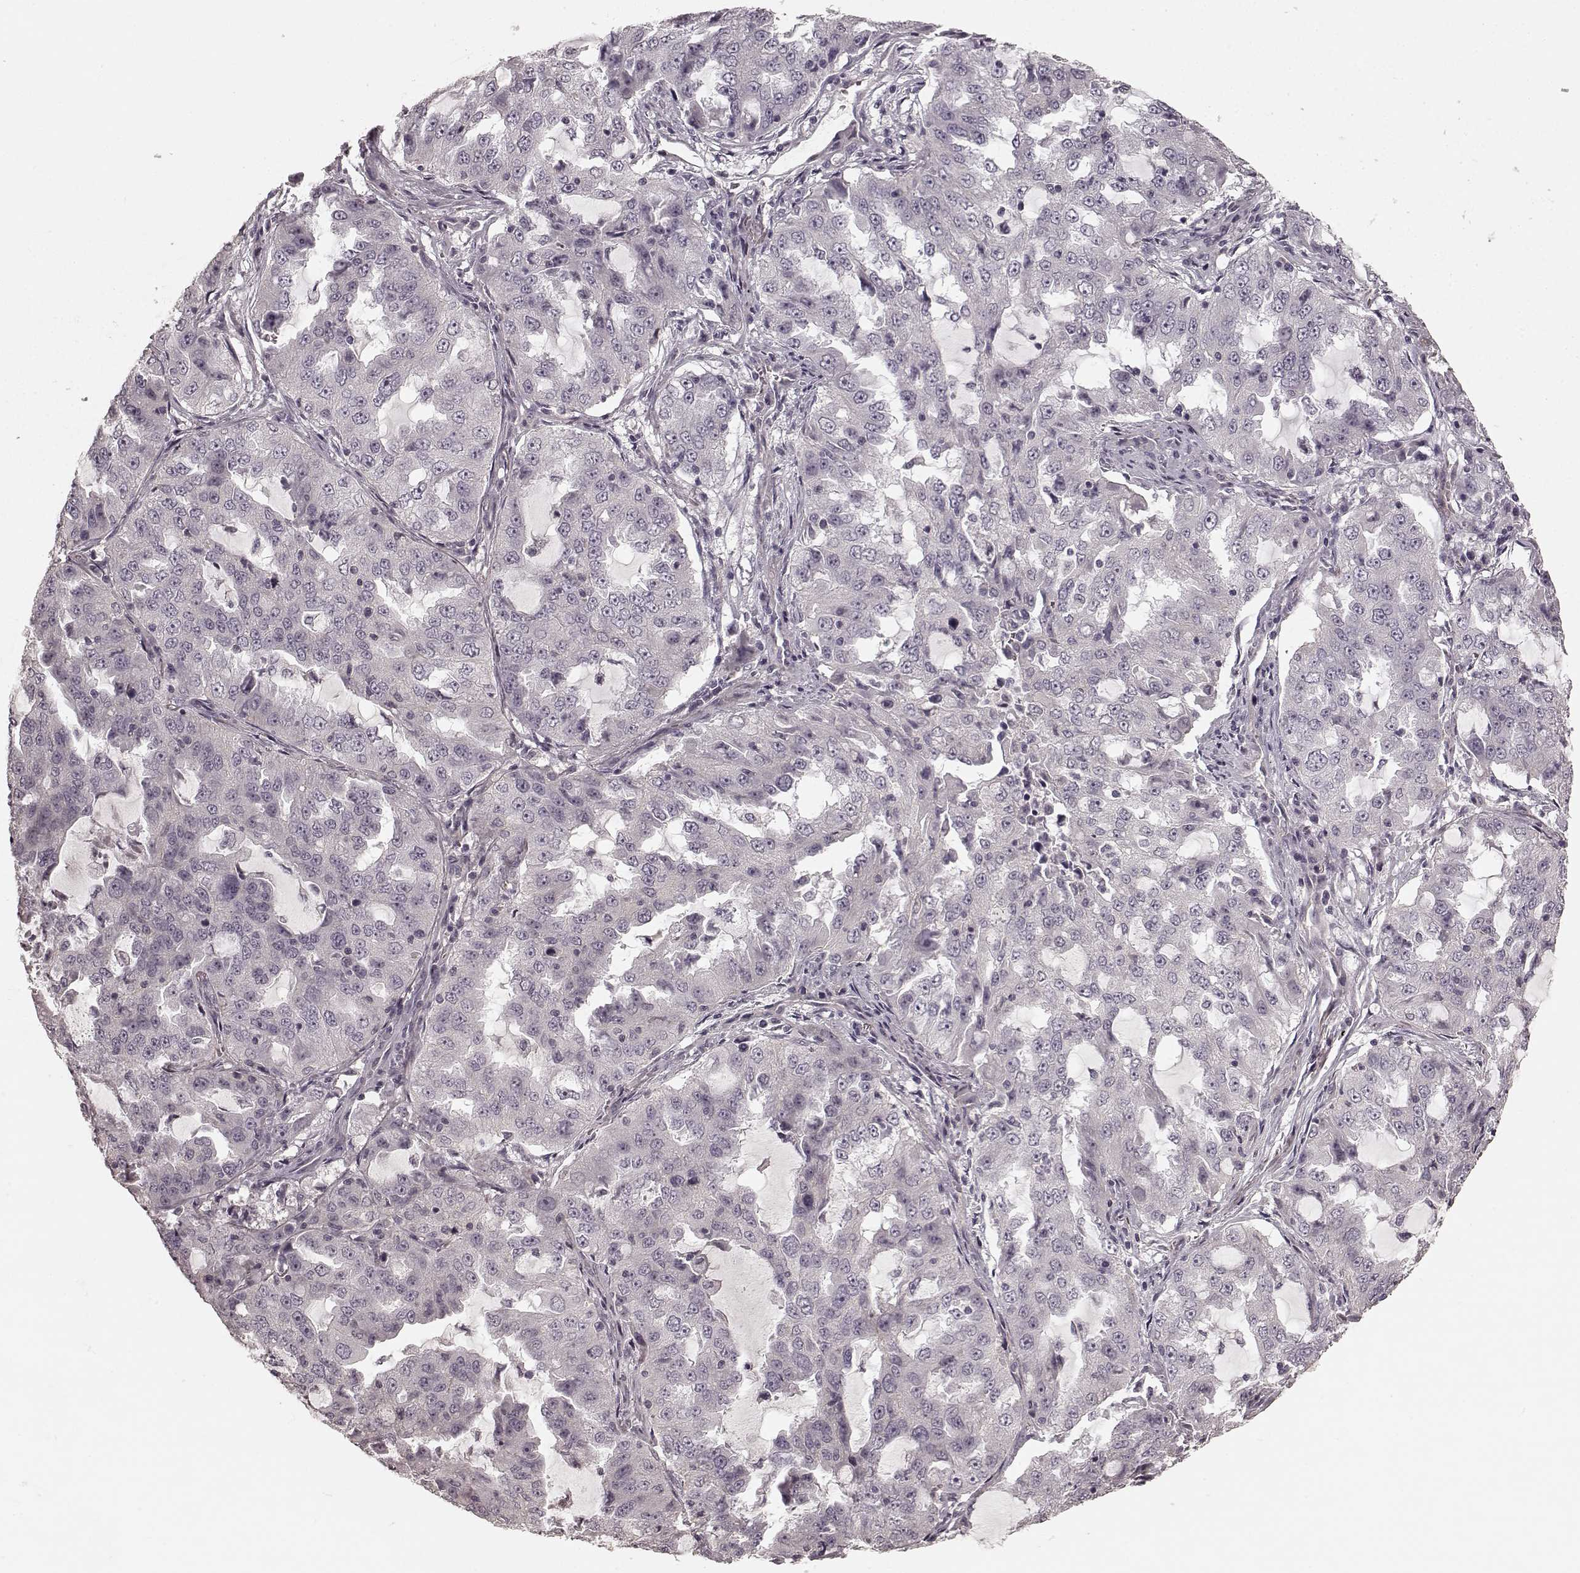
{"staining": {"intensity": "negative", "quantity": "none", "location": "none"}, "tissue": "lung cancer", "cell_type": "Tumor cells", "image_type": "cancer", "snomed": [{"axis": "morphology", "description": "Adenocarcinoma, NOS"}, {"axis": "topography", "description": "Lung"}], "caption": "Tumor cells show no significant positivity in lung adenocarcinoma. (IHC, brightfield microscopy, high magnification).", "gene": "PRKCE", "patient": {"sex": "female", "age": 61}}